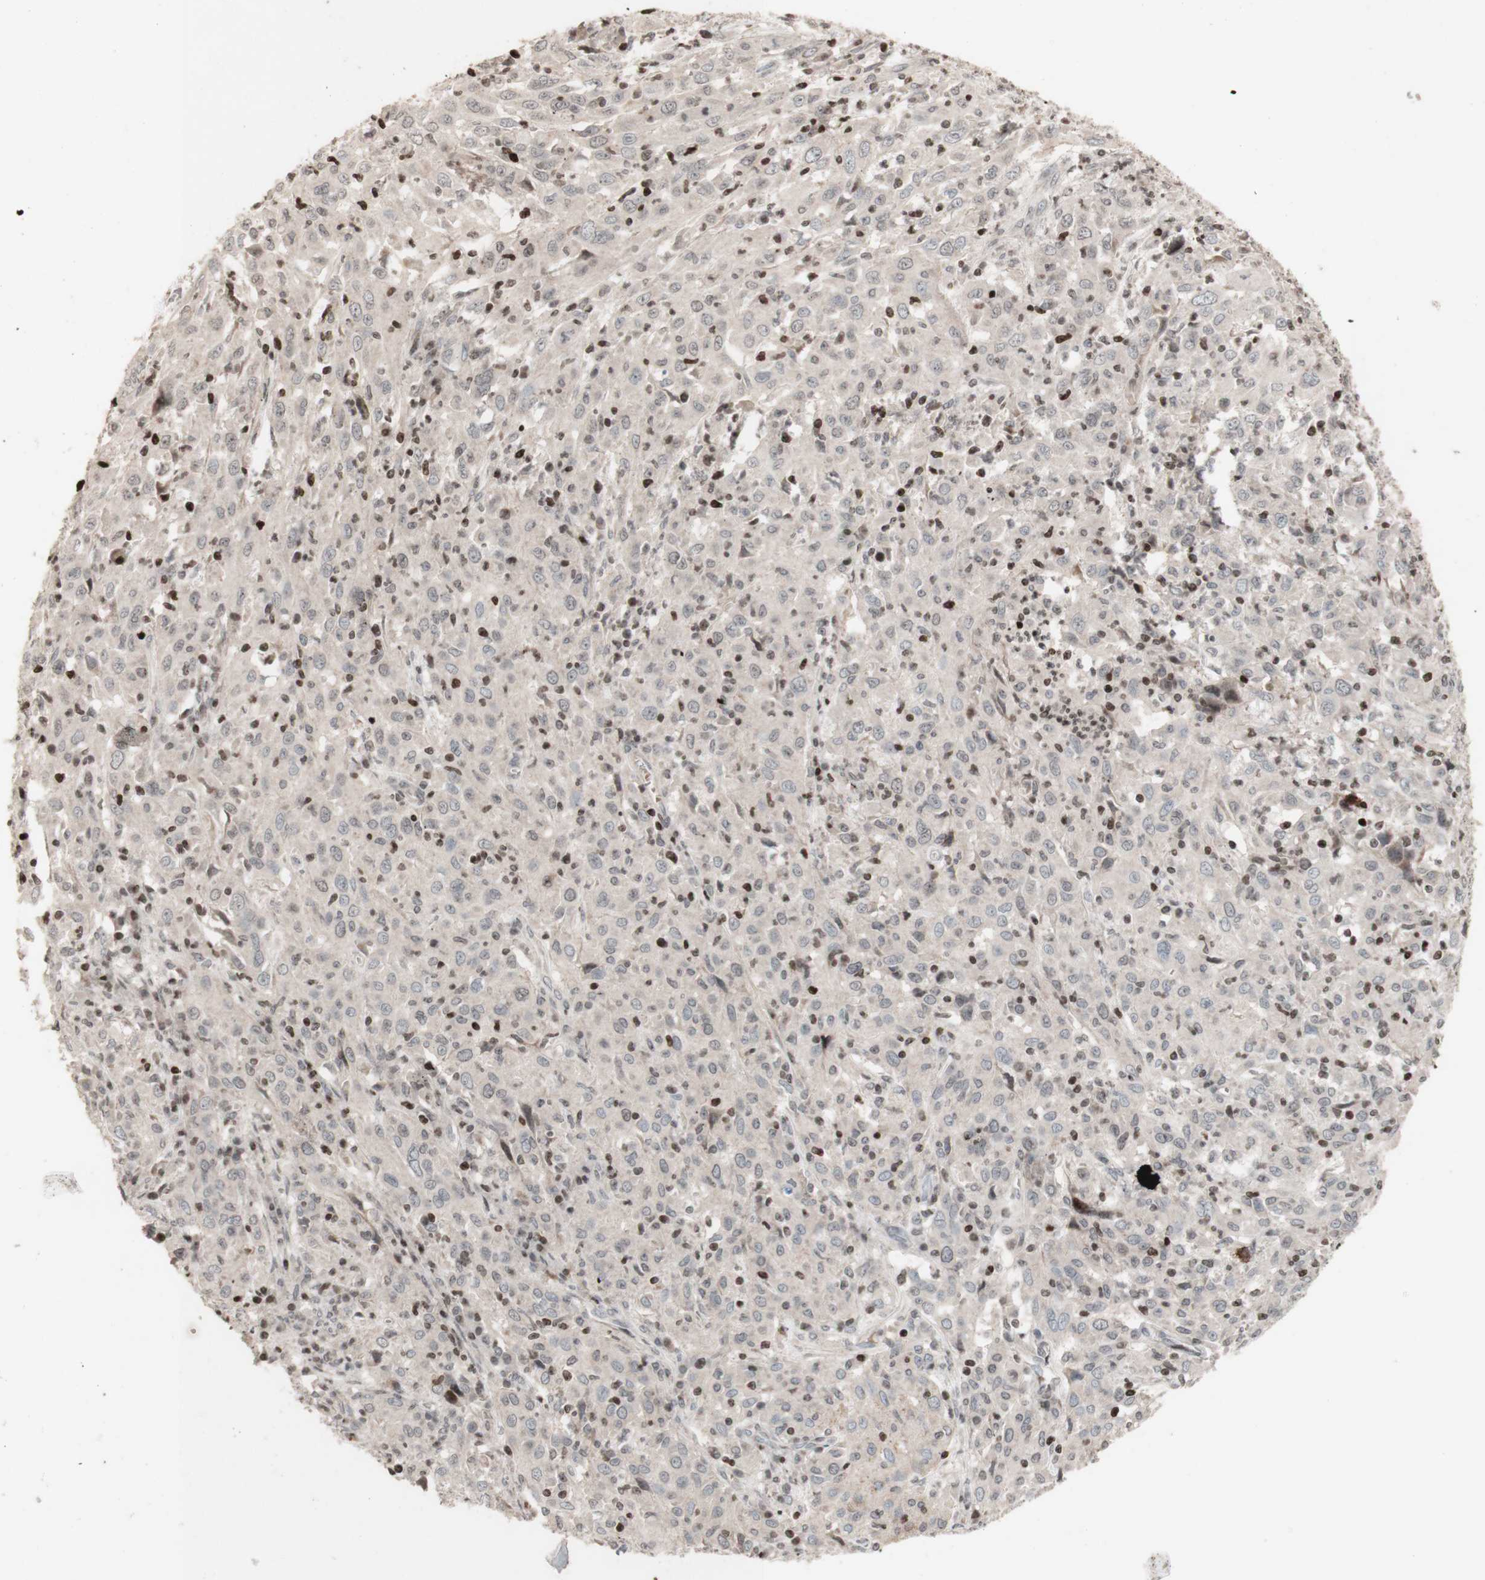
{"staining": {"intensity": "negative", "quantity": "none", "location": "none"}, "tissue": "cervical cancer", "cell_type": "Tumor cells", "image_type": "cancer", "snomed": [{"axis": "morphology", "description": "Squamous cell carcinoma, NOS"}, {"axis": "topography", "description": "Cervix"}], "caption": "Tumor cells are negative for protein expression in human cervical cancer (squamous cell carcinoma).", "gene": "POLA1", "patient": {"sex": "female", "age": 46}}